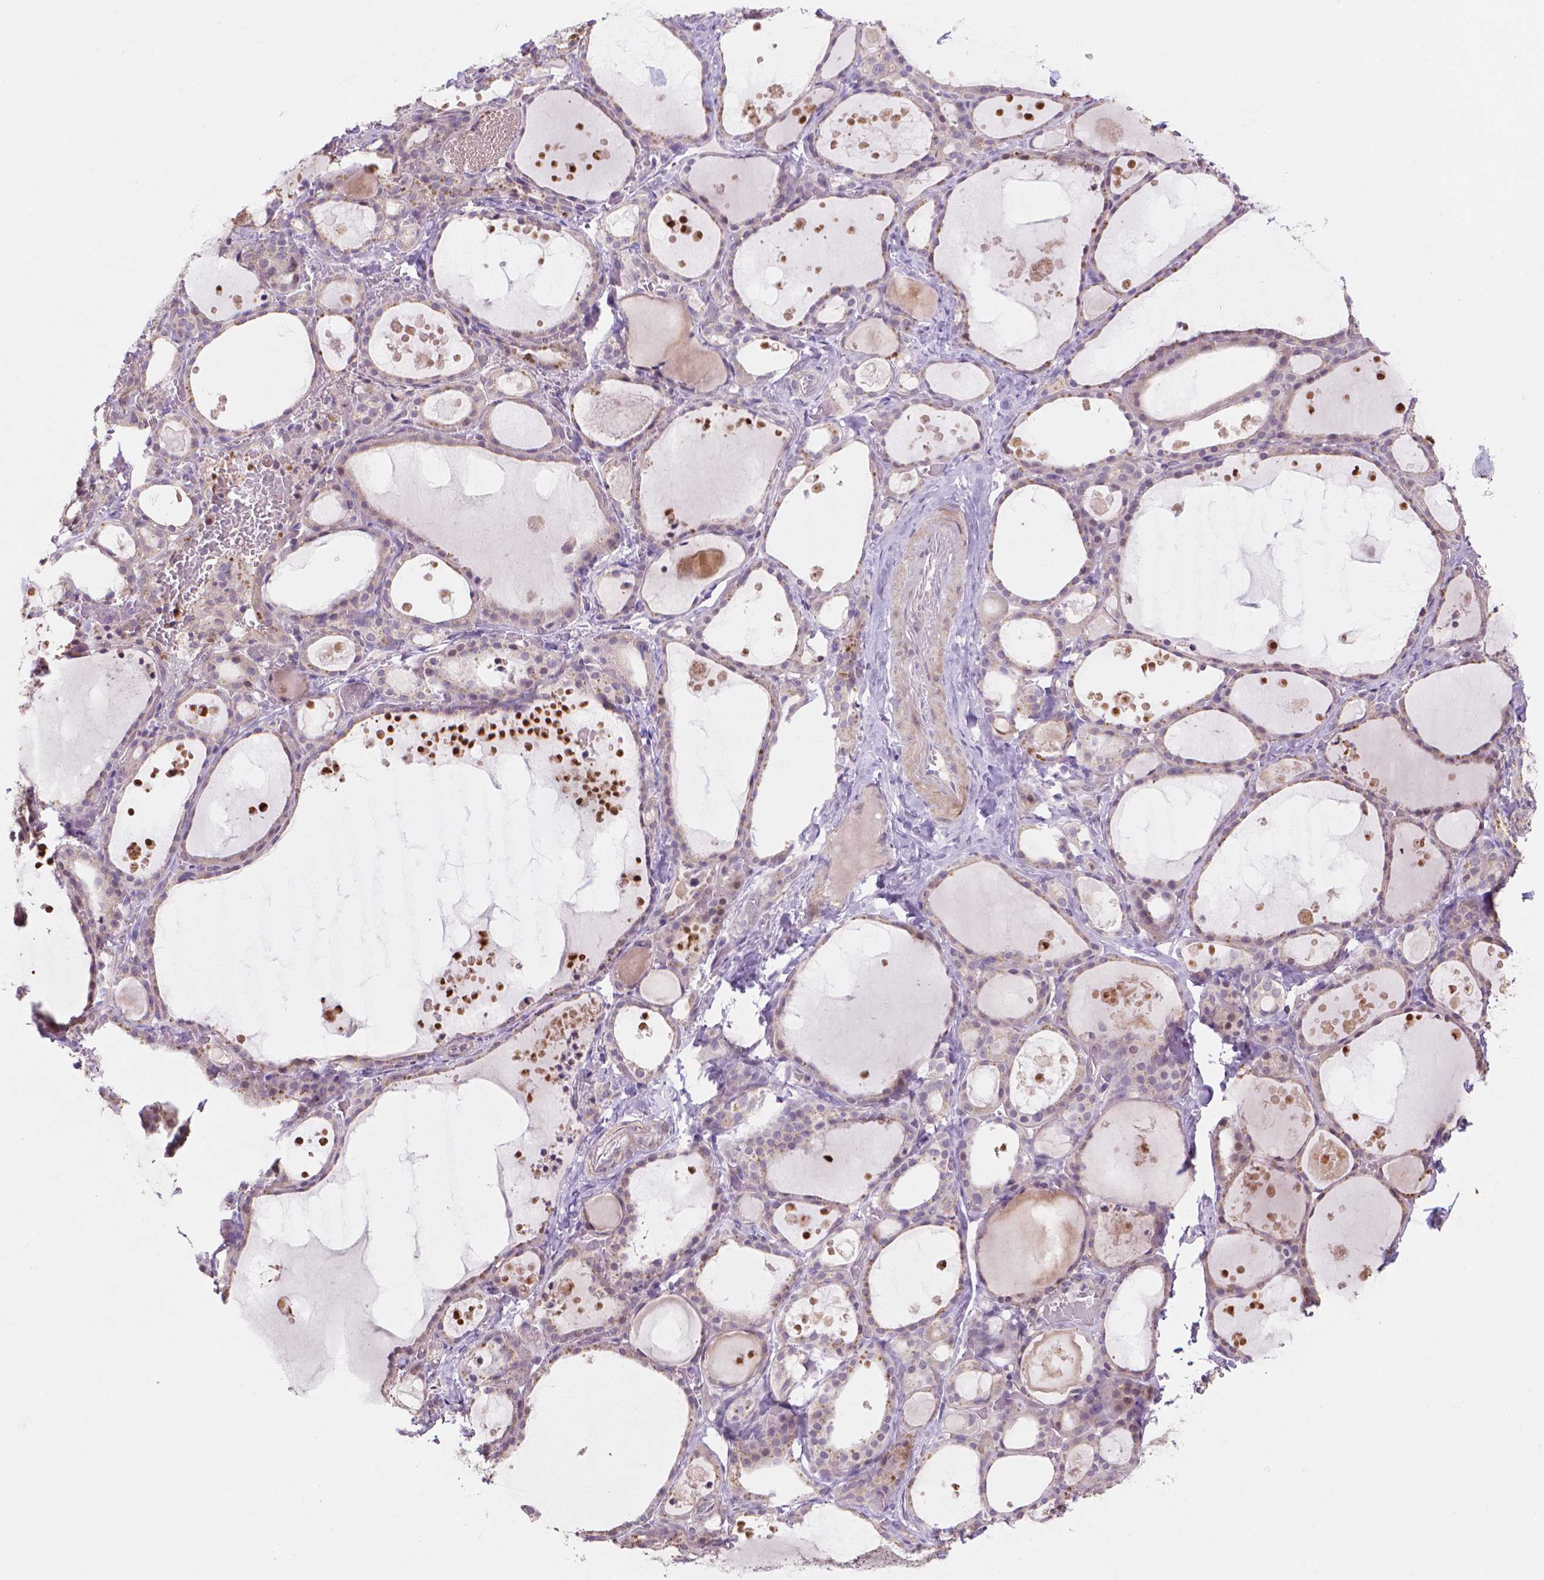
{"staining": {"intensity": "weak", "quantity": "<25%", "location": "cytoplasmic/membranous"}, "tissue": "thyroid gland", "cell_type": "Glandular cells", "image_type": "normal", "snomed": [{"axis": "morphology", "description": "Normal tissue, NOS"}, {"axis": "topography", "description": "Thyroid gland"}], "caption": "Immunohistochemistry (IHC) of unremarkable human thyroid gland exhibits no expression in glandular cells. Nuclei are stained in blue.", "gene": "PRDM13", "patient": {"sex": "male", "age": 68}}